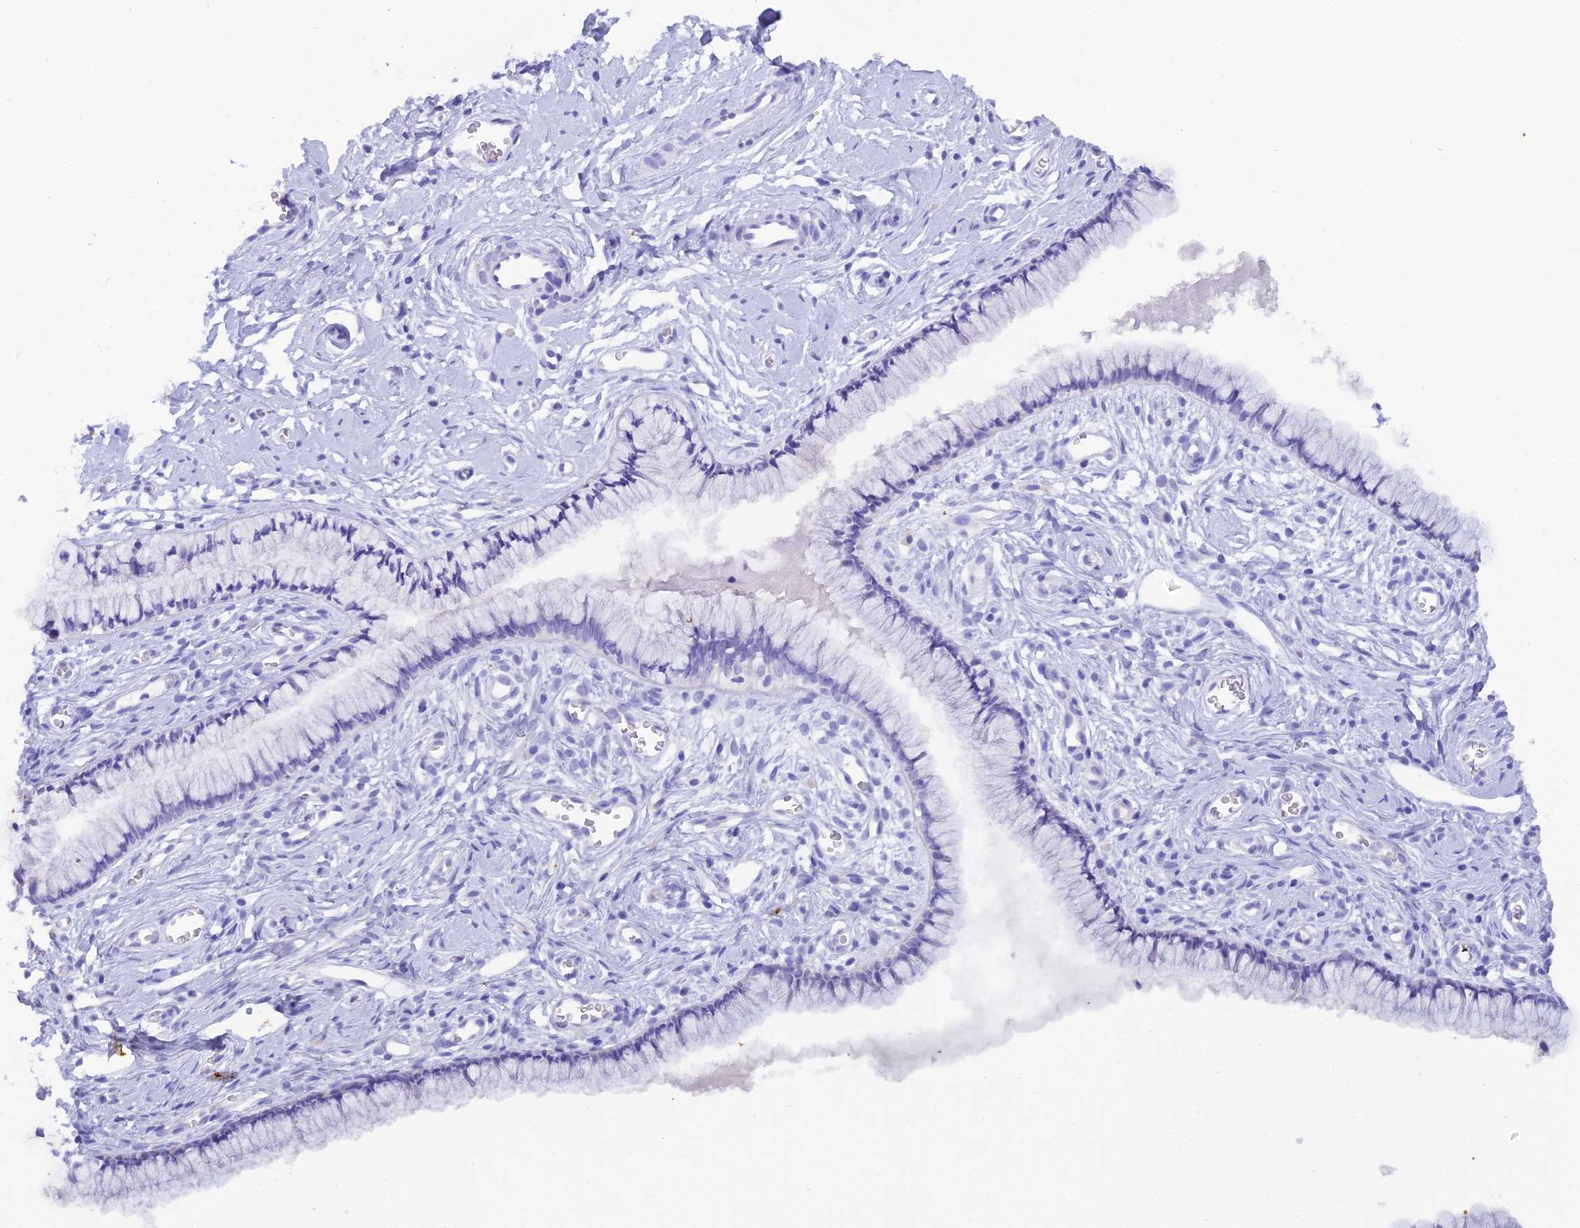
{"staining": {"intensity": "negative", "quantity": "none", "location": "none"}, "tissue": "cervix", "cell_type": "Glandular cells", "image_type": "normal", "snomed": [{"axis": "morphology", "description": "Normal tissue, NOS"}, {"axis": "topography", "description": "Cervix"}], "caption": "IHC of benign cervix displays no expression in glandular cells. (DAB immunohistochemistry (IHC) with hematoxylin counter stain).", "gene": "REG1A", "patient": {"sex": "female", "age": 40}}